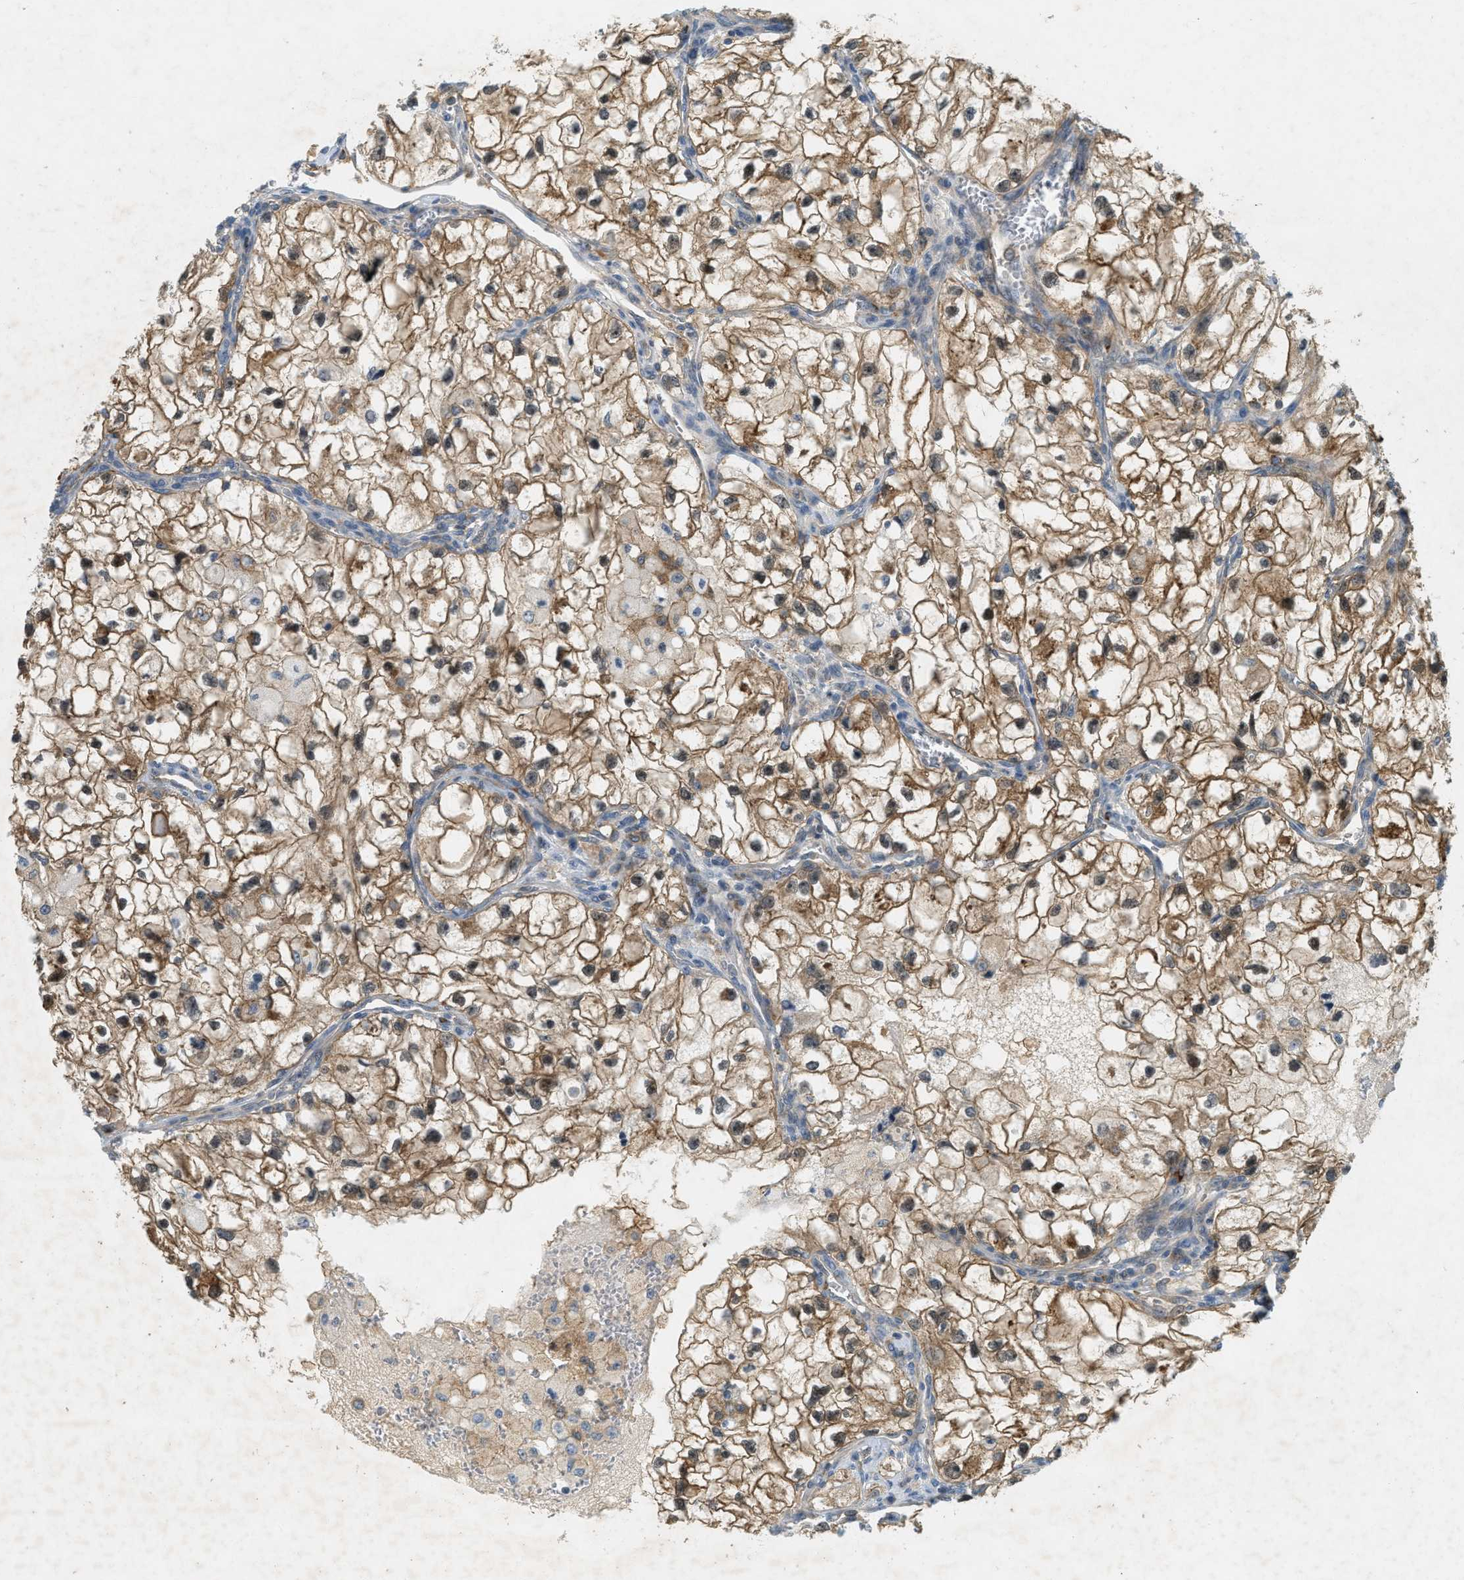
{"staining": {"intensity": "moderate", "quantity": ">75%", "location": "cytoplasmic/membranous"}, "tissue": "renal cancer", "cell_type": "Tumor cells", "image_type": "cancer", "snomed": [{"axis": "morphology", "description": "Adenocarcinoma, NOS"}, {"axis": "topography", "description": "Kidney"}], "caption": "The micrograph displays staining of renal cancer (adenocarcinoma), revealing moderate cytoplasmic/membranous protein staining (brown color) within tumor cells.", "gene": "PDCL3", "patient": {"sex": "female", "age": 70}}